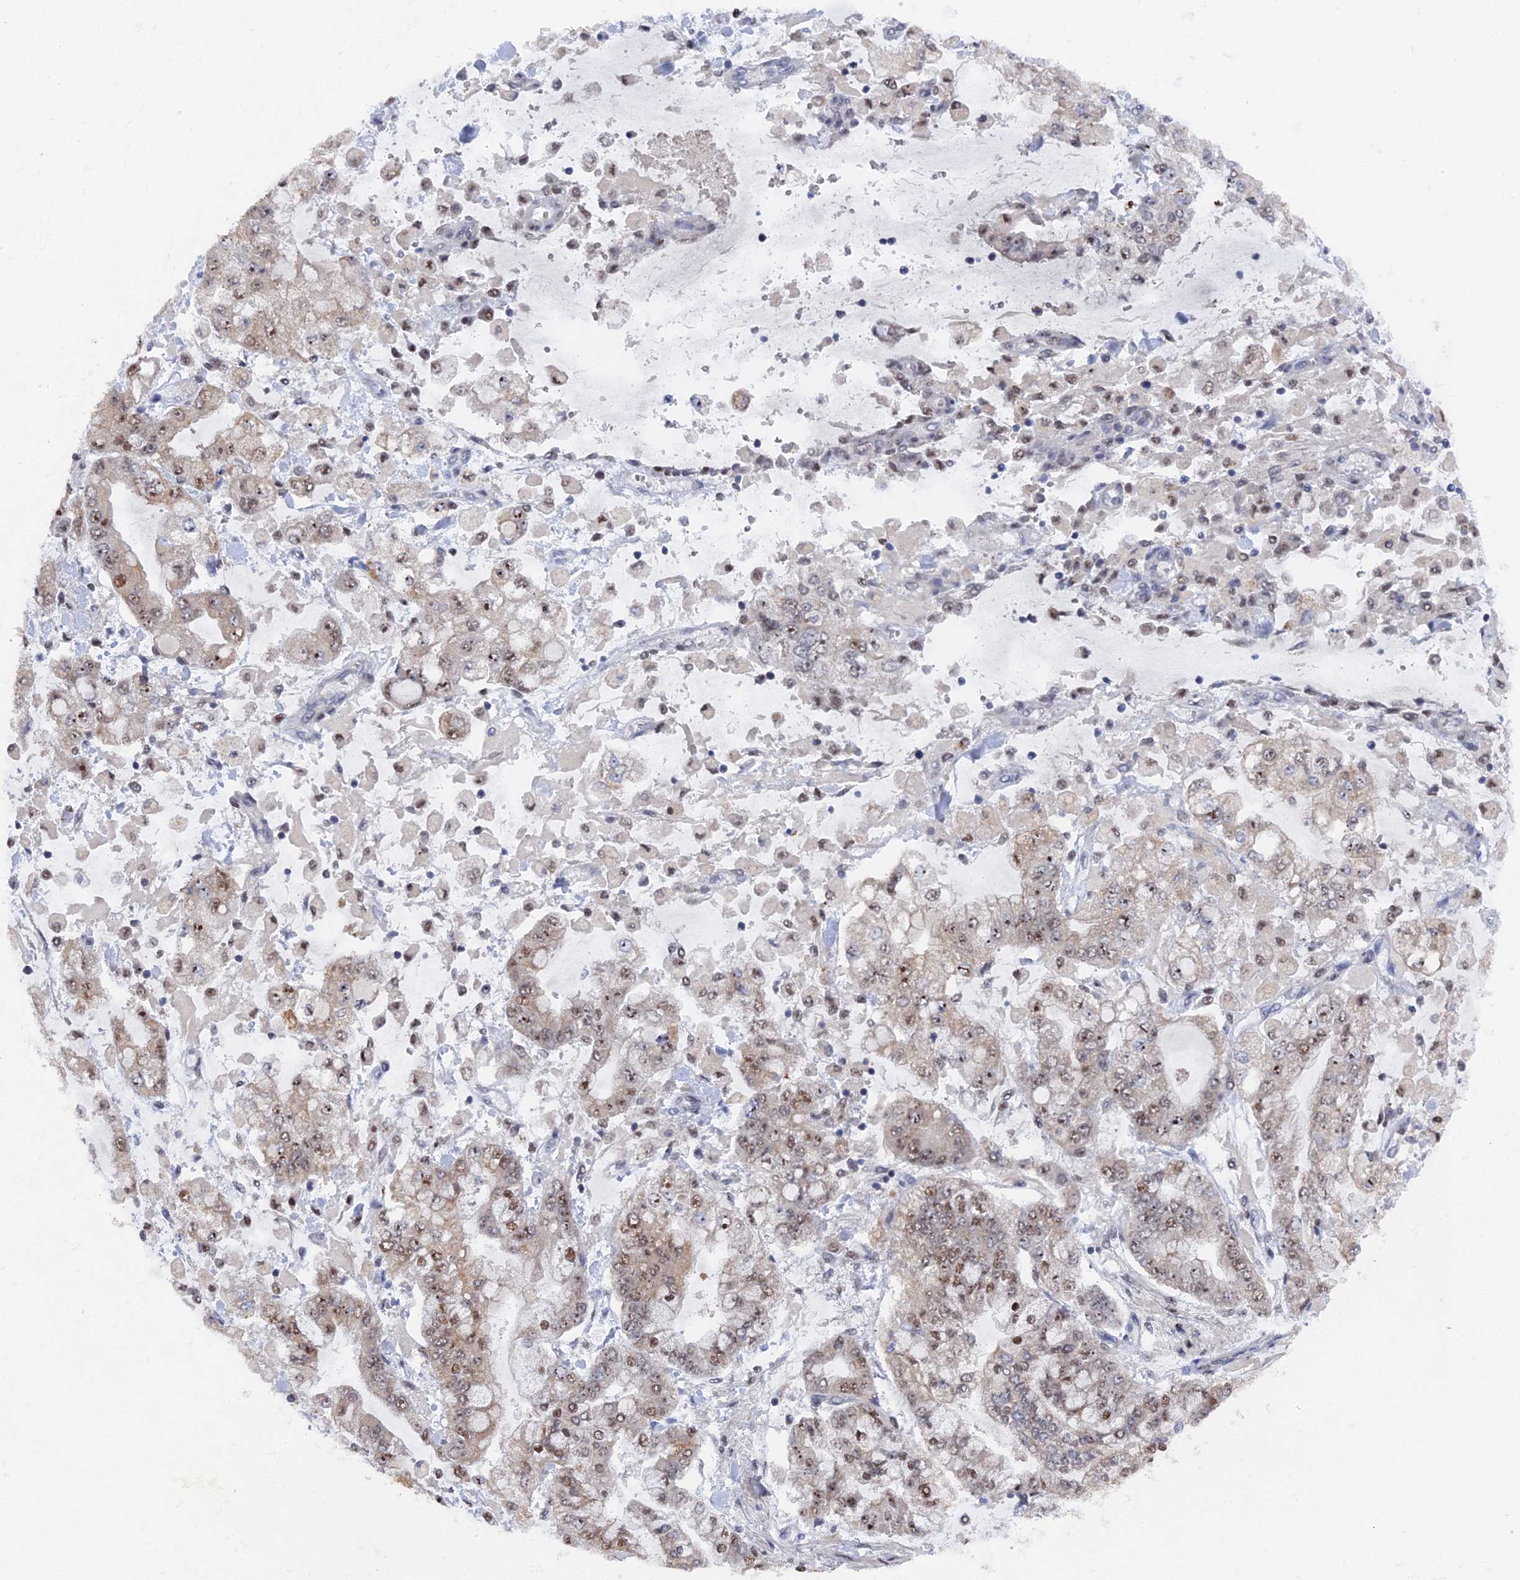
{"staining": {"intensity": "moderate", "quantity": ">75%", "location": "nuclear"}, "tissue": "stomach cancer", "cell_type": "Tumor cells", "image_type": "cancer", "snomed": [{"axis": "morphology", "description": "Normal tissue, NOS"}, {"axis": "morphology", "description": "Adenocarcinoma, NOS"}, {"axis": "topography", "description": "Stomach, upper"}, {"axis": "topography", "description": "Stomach"}], "caption": "Protein positivity by immunohistochemistry (IHC) demonstrates moderate nuclear staining in approximately >75% of tumor cells in stomach cancer. (DAB = brown stain, brightfield microscopy at high magnification).", "gene": "MIGA2", "patient": {"sex": "male", "age": 76}}